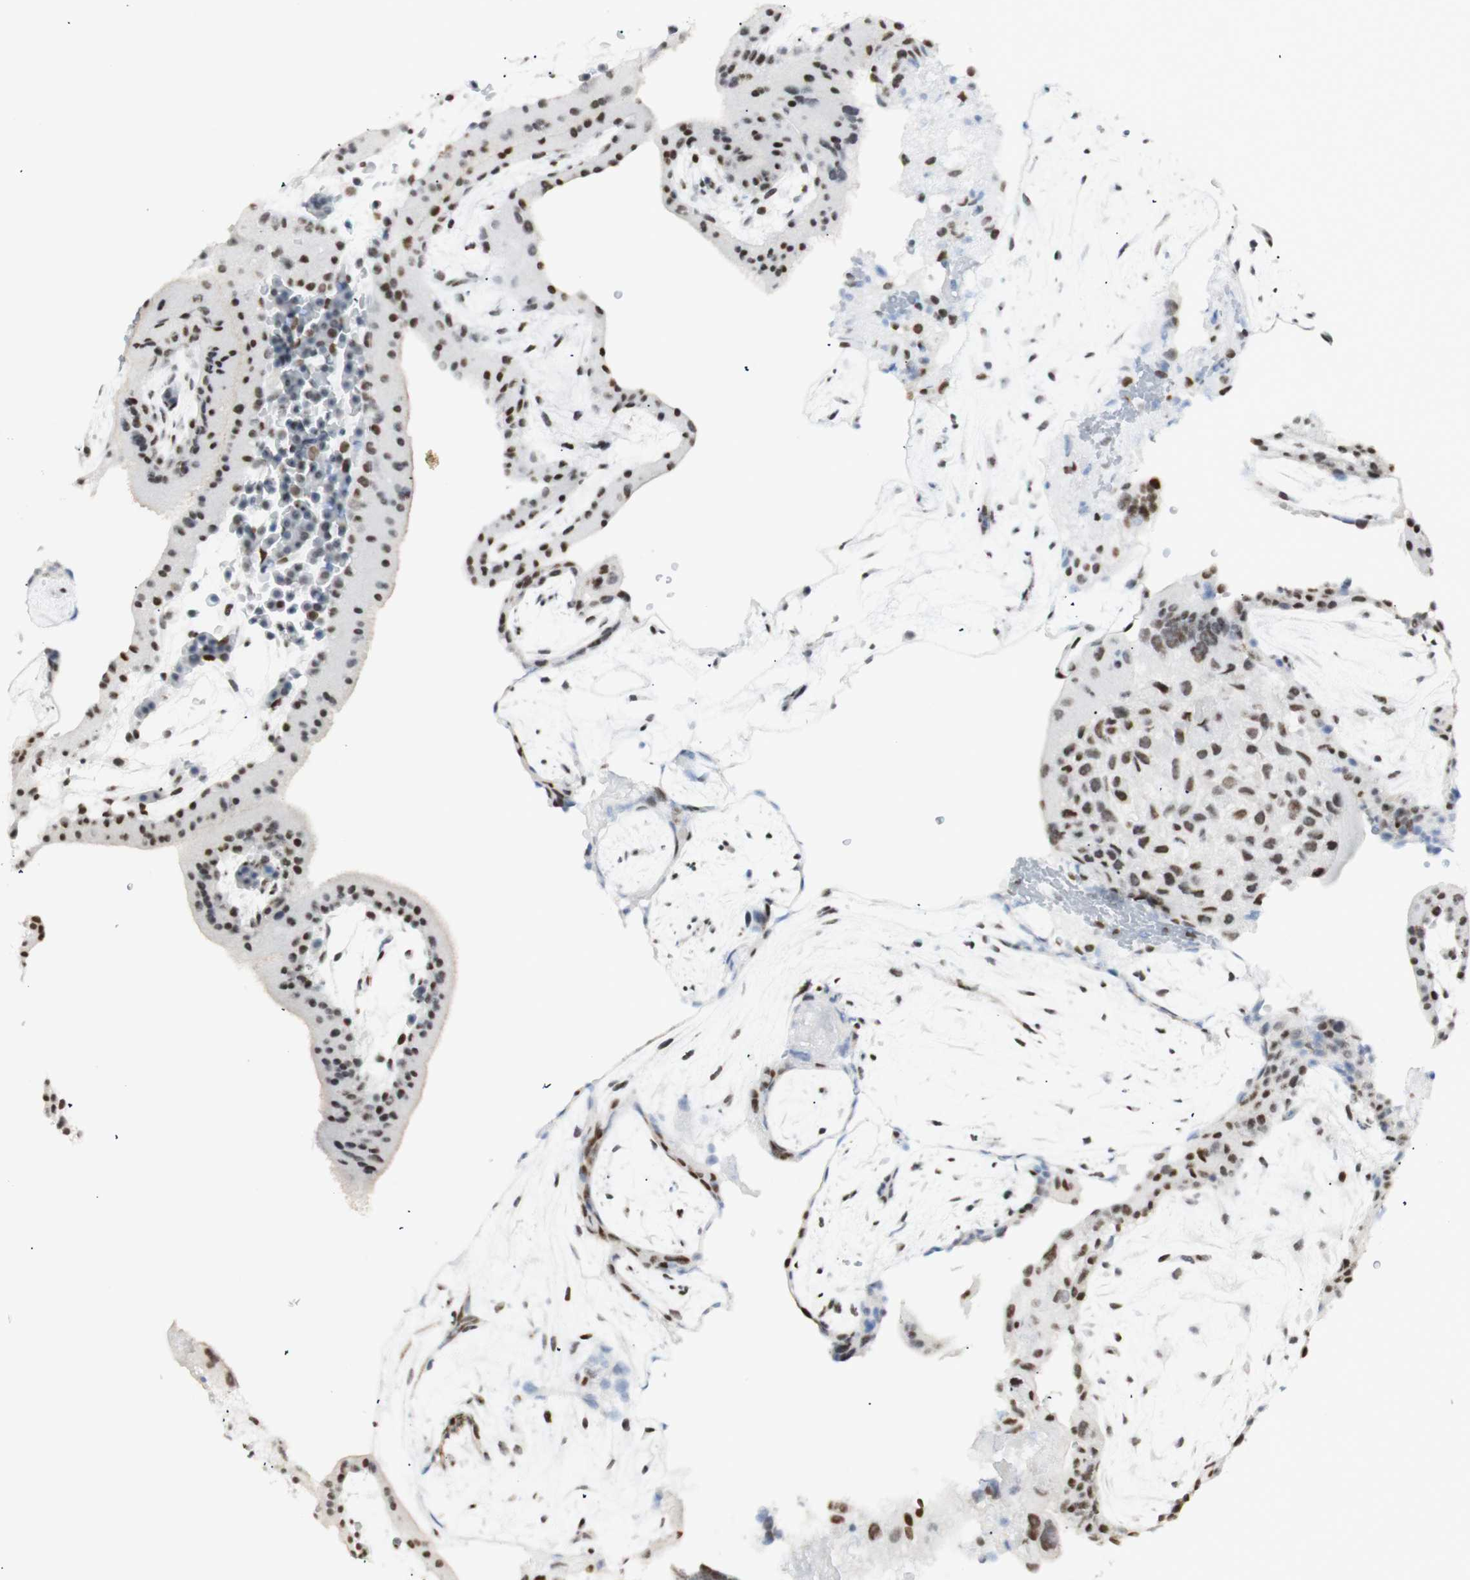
{"staining": {"intensity": "moderate", "quantity": ">75%", "location": "nuclear"}, "tissue": "placenta", "cell_type": "Decidual cells", "image_type": "normal", "snomed": [{"axis": "morphology", "description": "Normal tissue, NOS"}, {"axis": "topography", "description": "Placenta"}], "caption": "A histopathology image of placenta stained for a protein demonstrates moderate nuclear brown staining in decidual cells. Using DAB (brown) and hematoxylin (blue) stains, captured at high magnification using brightfield microscopy.", "gene": "ZMYM6", "patient": {"sex": "female", "age": 19}}